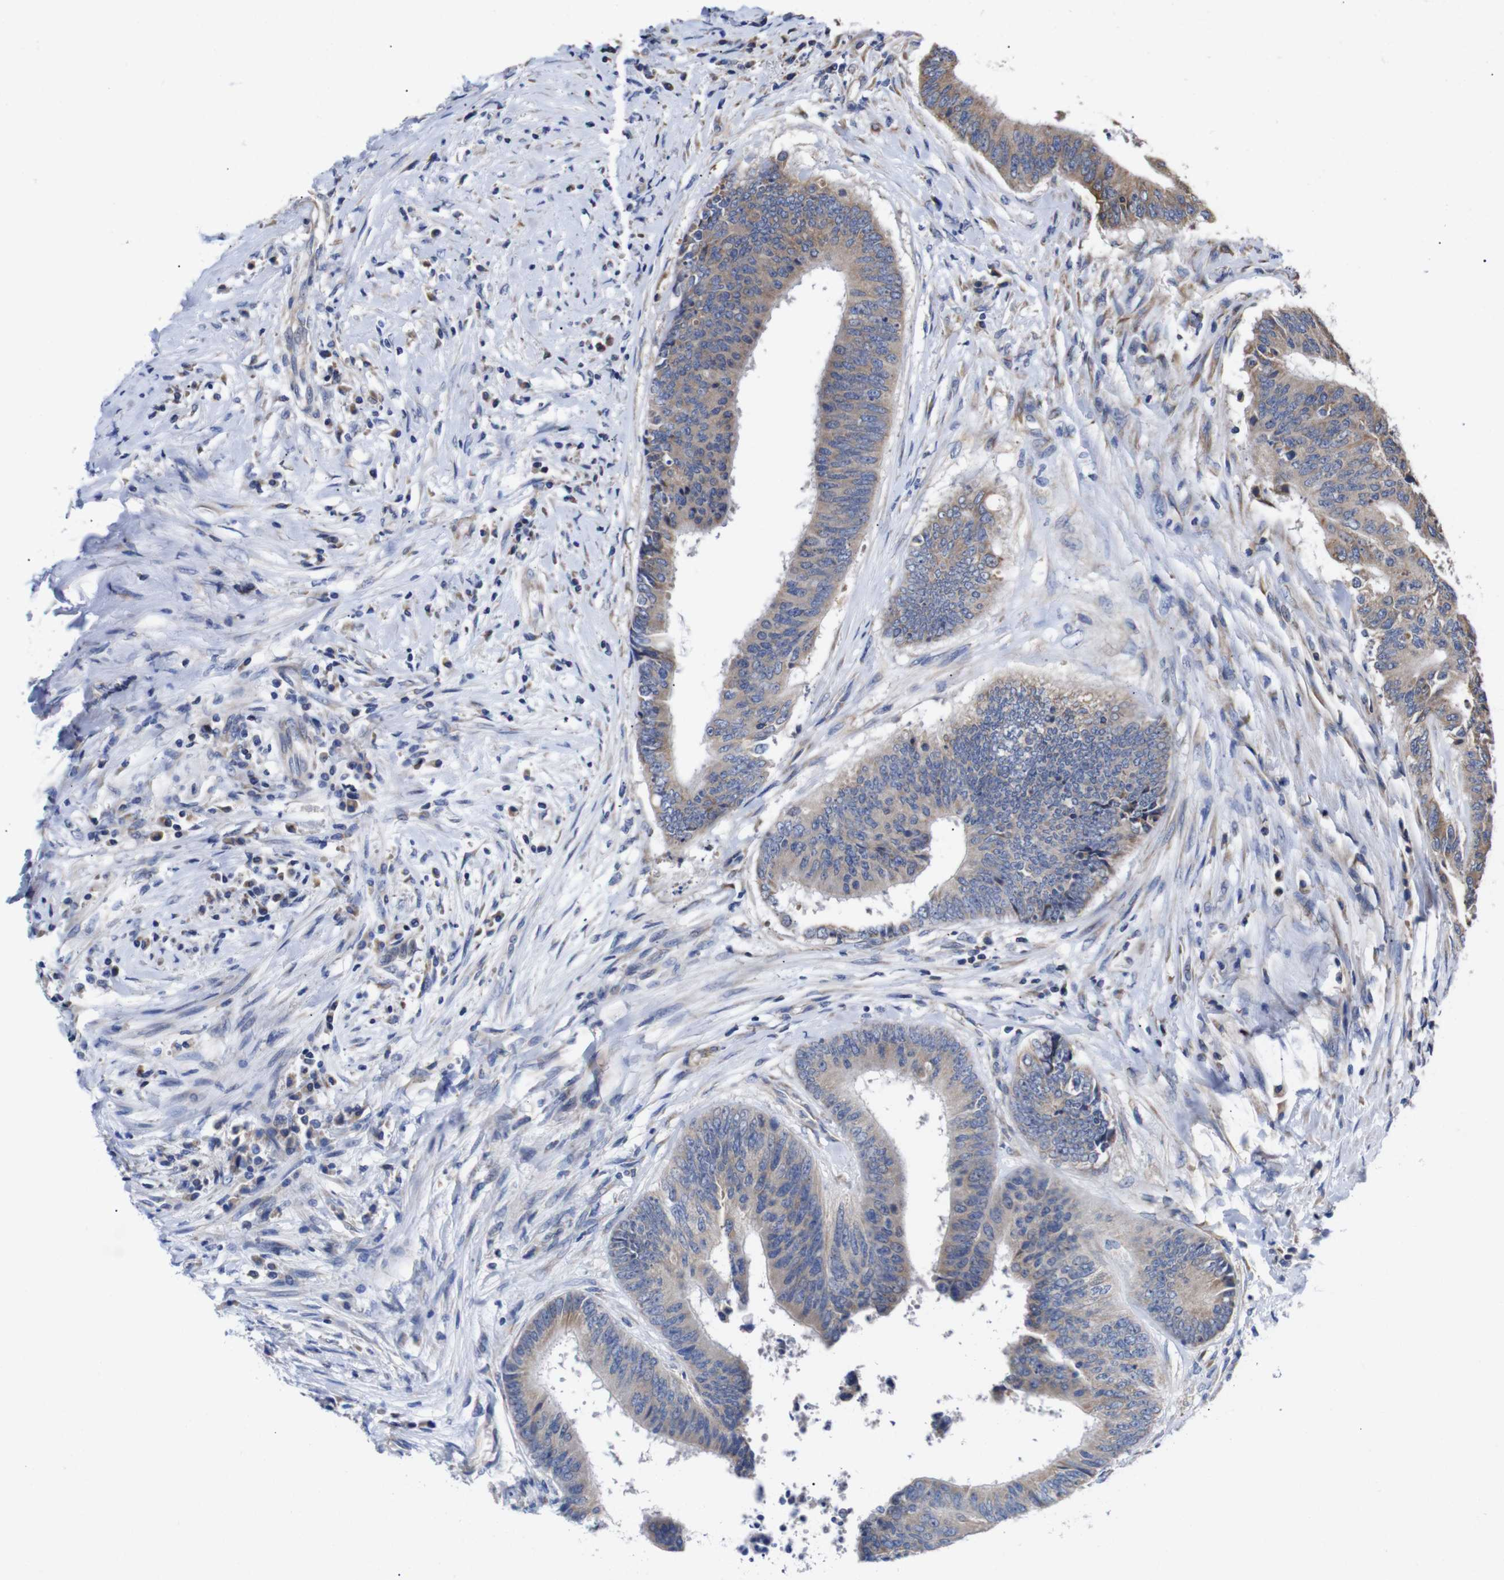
{"staining": {"intensity": "moderate", "quantity": "25%-75%", "location": "cytoplasmic/membranous"}, "tissue": "colorectal cancer", "cell_type": "Tumor cells", "image_type": "cancer", "snomed": [{"axis": "morphology", "description": "Adenocarcinoma, NOS"}, {"axis": "topography", "description": "Rectum"}], "caption": "About 25%-75% of tumor cells in human colorectal cancer exhibit moderate cytoplasmic/membranous protein positivity as visualized by brown immunohistochemical staining.", "gene": "OPN3", "patient": {"sex": "male", "age": 72}}